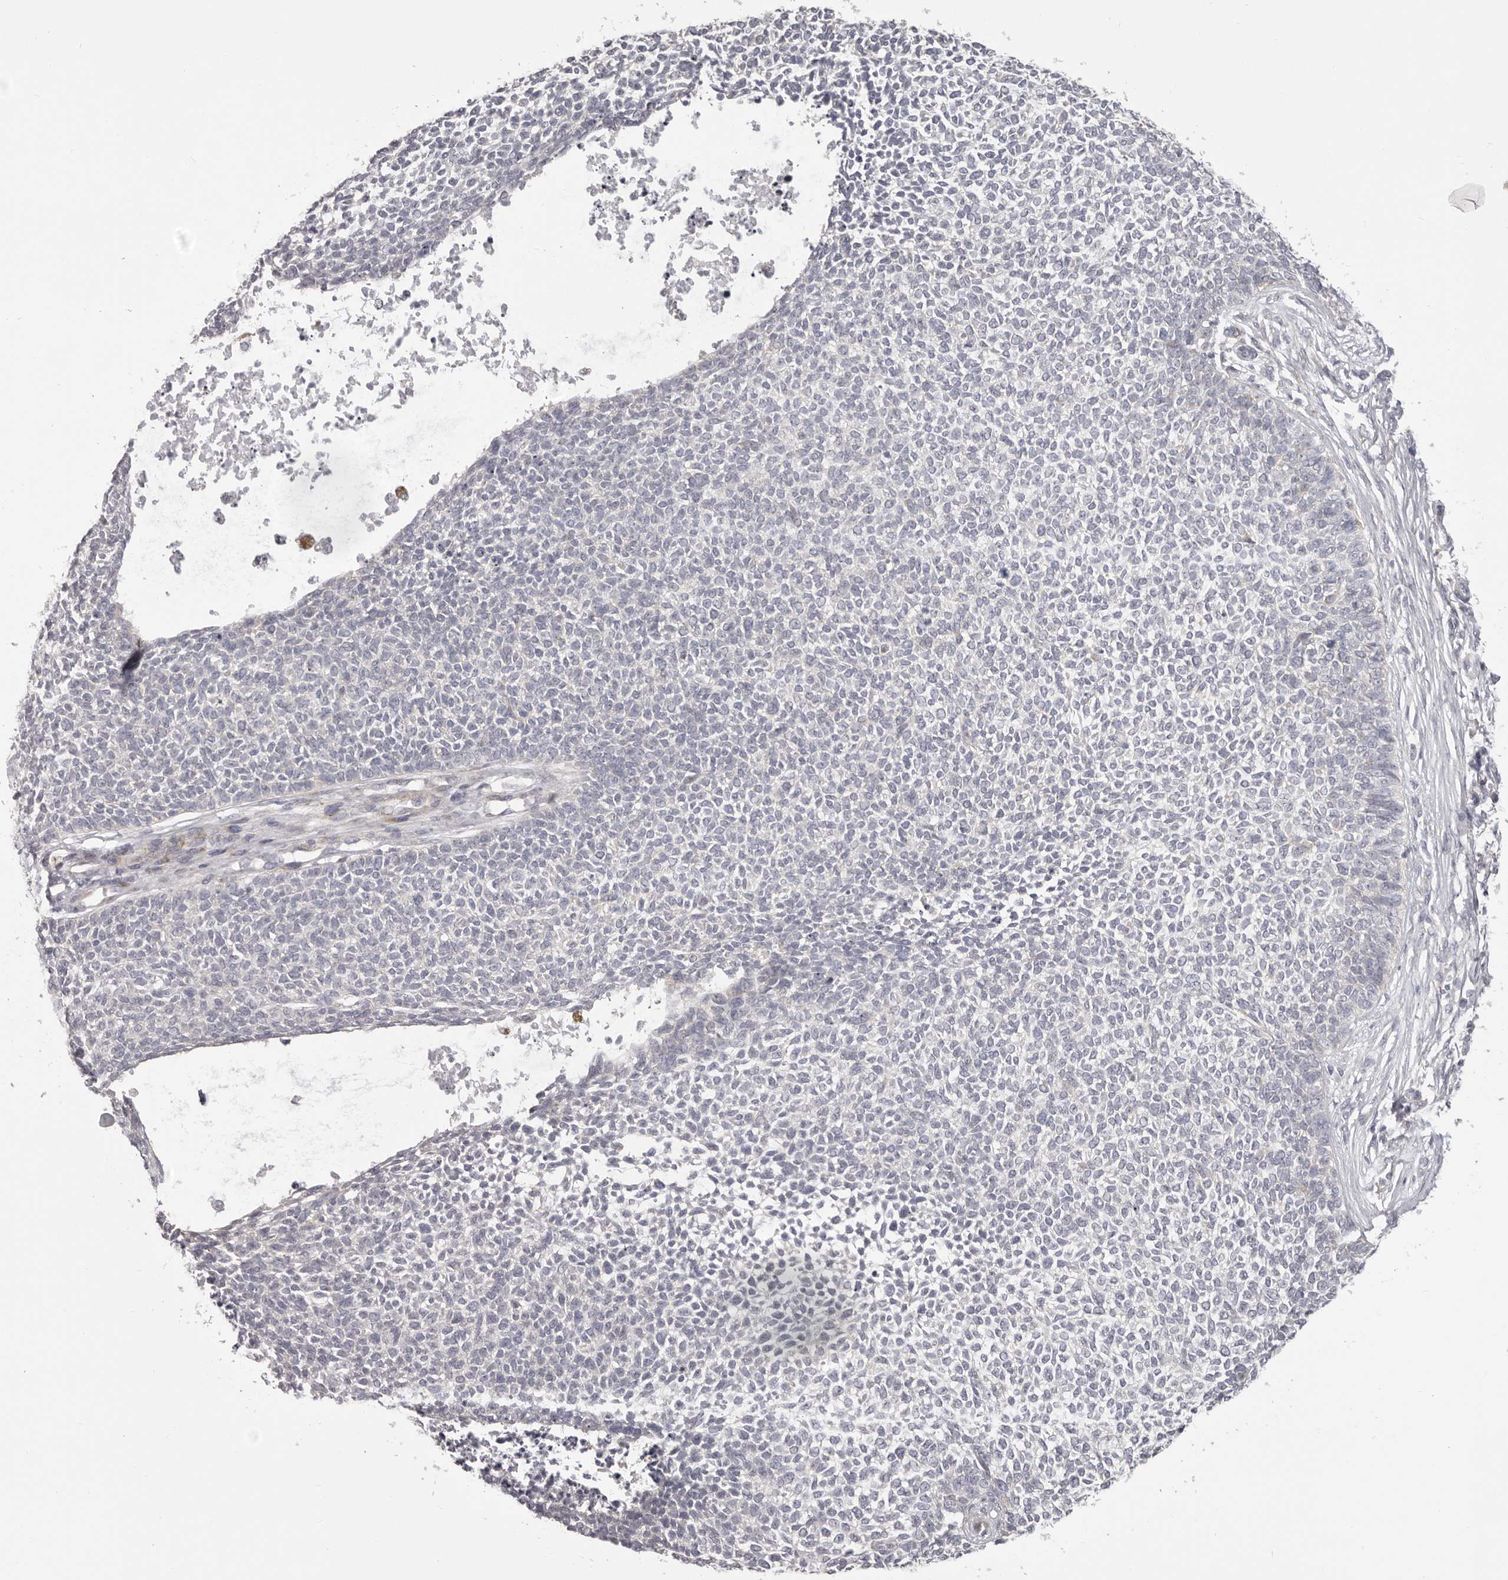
{"staining": {"intensity": "negative", "quantity": "none", "location": "none"}, "tissue": "skin cancer", "cell_type": "Tumor cells", "image_type": "cancer", "snomed": [{"axis": "morphology", "description": "Basal cell carcinoma"}, {"axis": "topography", "description": "Skin"}], "caption": "This is a image of immunohistochemistry (IHC) staining of skin cancer, which shows no expression in tumor cells.", "gene": "OTUD3", "patient": {"sex": "female", "age": 84}}